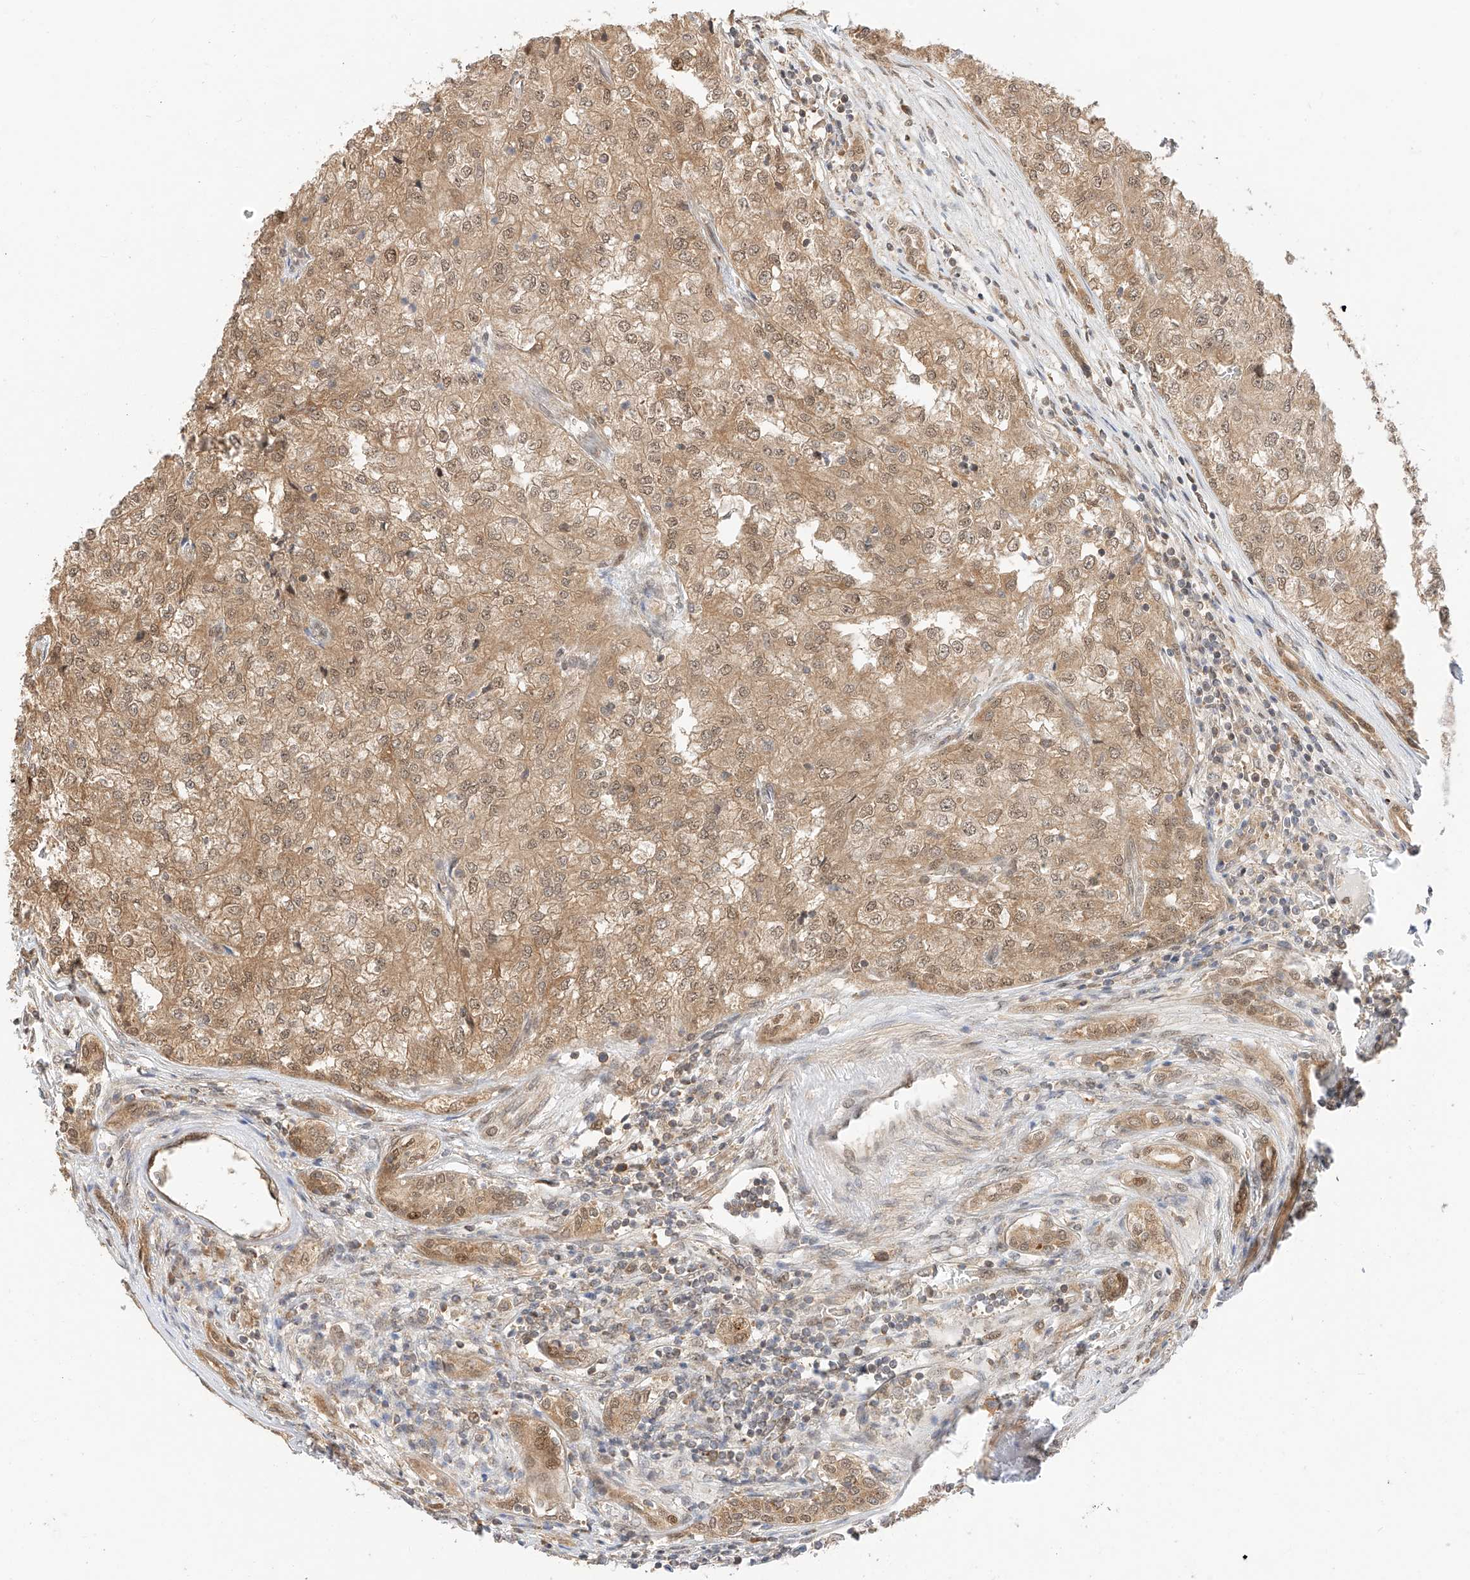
{"staining": {"intensity": "weak", "quantity": ">75%", "location": "cytoplasmic/membranous,nuclear"}, "tissue": "renal cancer", "cell_type": "Tumor cells", "image_type": "cancer", "snomed": [{"axis": "morphology", "description": "Adenocarcinoma, NOS"}, {"axis": "topography", "description": "Kidney"}], "caption": "Renal cancer tissue demonstrates weak cytoplasmic/membranous and nuclear staining in approximately >75% of tumor cells, visualized by immunohistochemistry.", "gene": "EIF4H", "patient": {"sex": "female", "age": 54}}